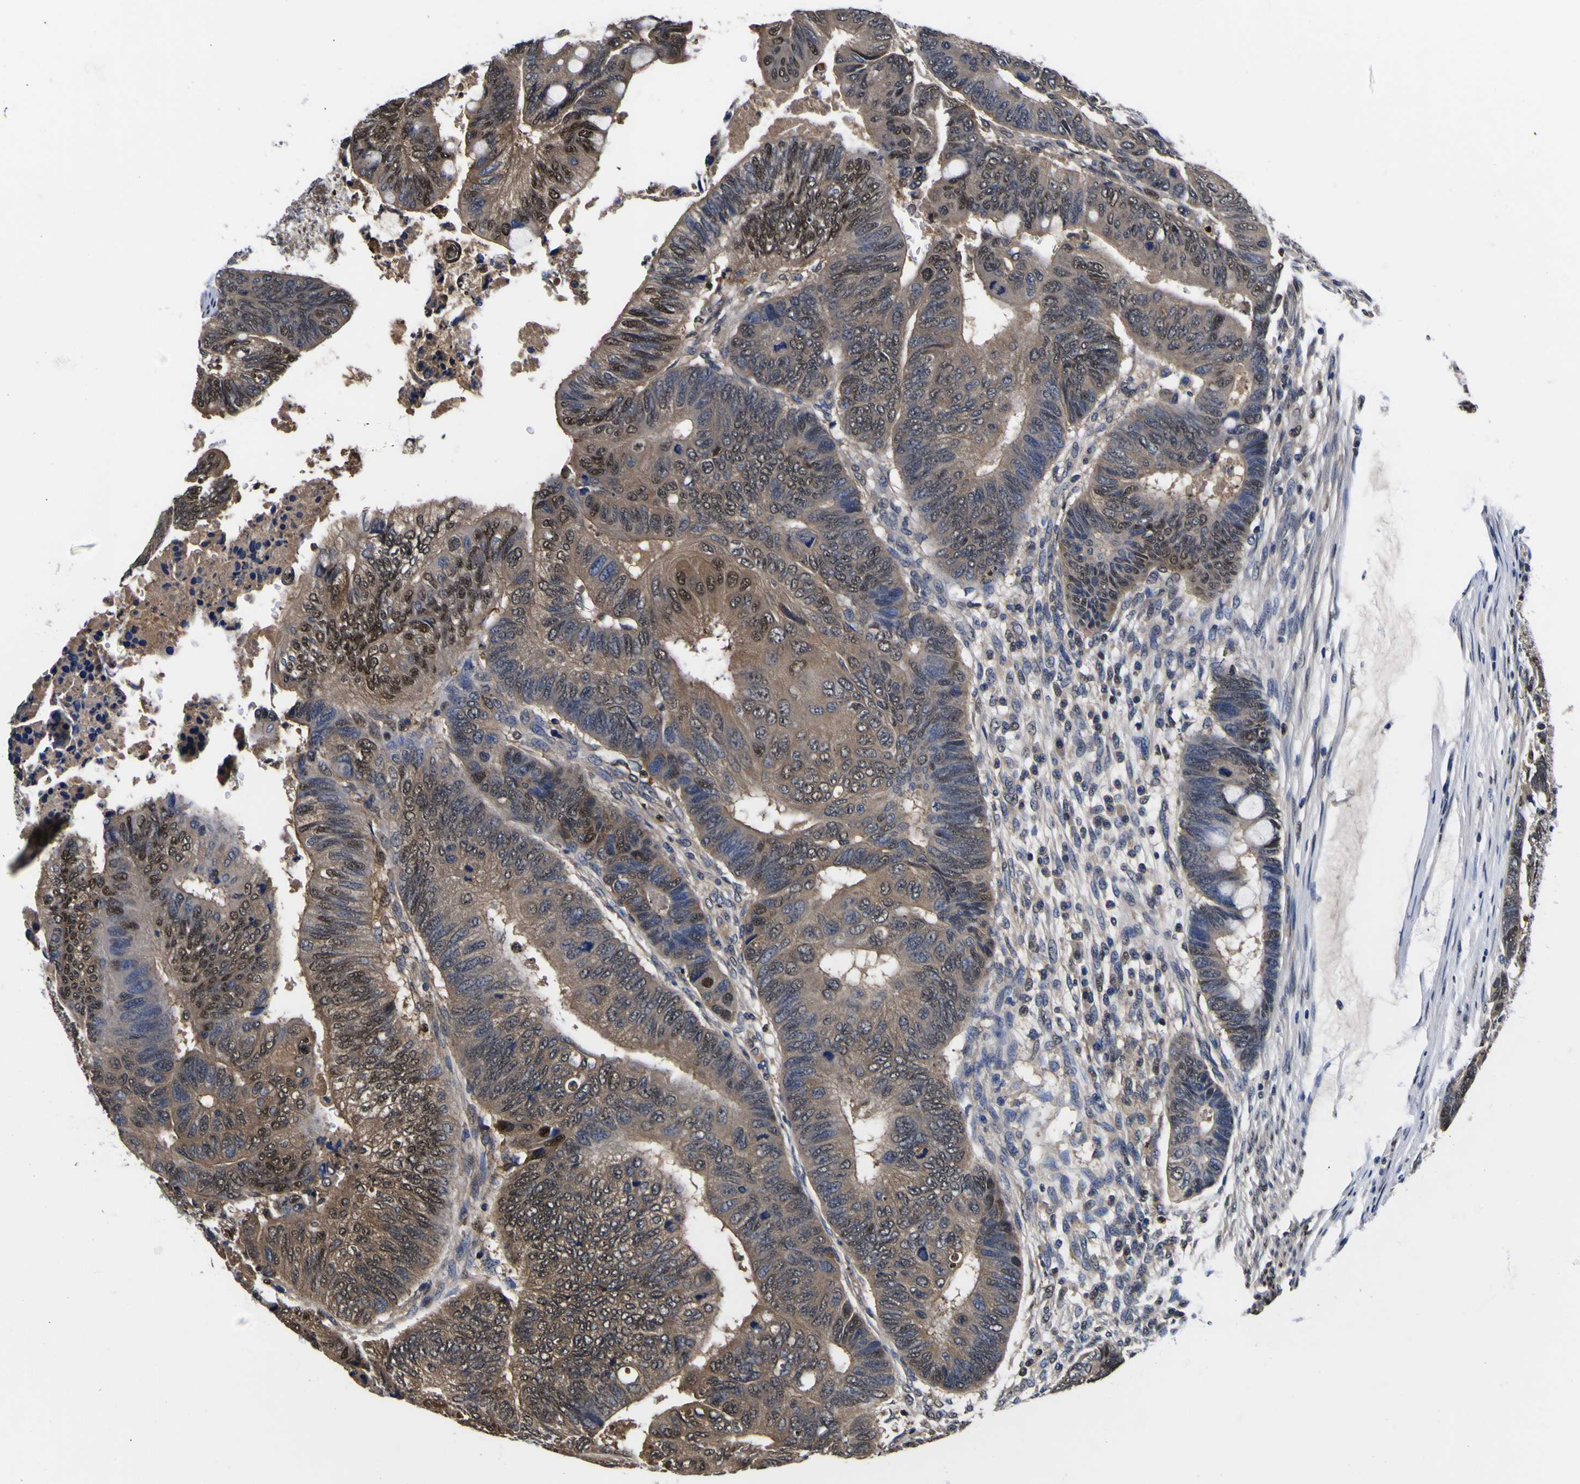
{"staining": {"intensity": "moderate", "quantity": ">75%", "location": "cytoplasmic/membranous,nuclear"}, "tissue": "colorectal cancer", "cell_type": "Tumor cells", "image_type": "cancer", "snomed": [{"axis": "morphology", "description": "Normal tissue, NOS"}, {"axis": "morphology", "description": "Adenocarcinoma, NOS"}, {"axis": "topography", "description": "Rectum"}, {"axis": "topography", "description": "Peripheral nerve tissue"}], "caption": "Moderate cytoplasmic/membranous and nuclear staining for a protein is seen in approximately >75% of tumor cells of colorectal cancer using immunohistochemistry.", "gene": "FAM110B", "patient": {"sex": "male", "age": 92}}